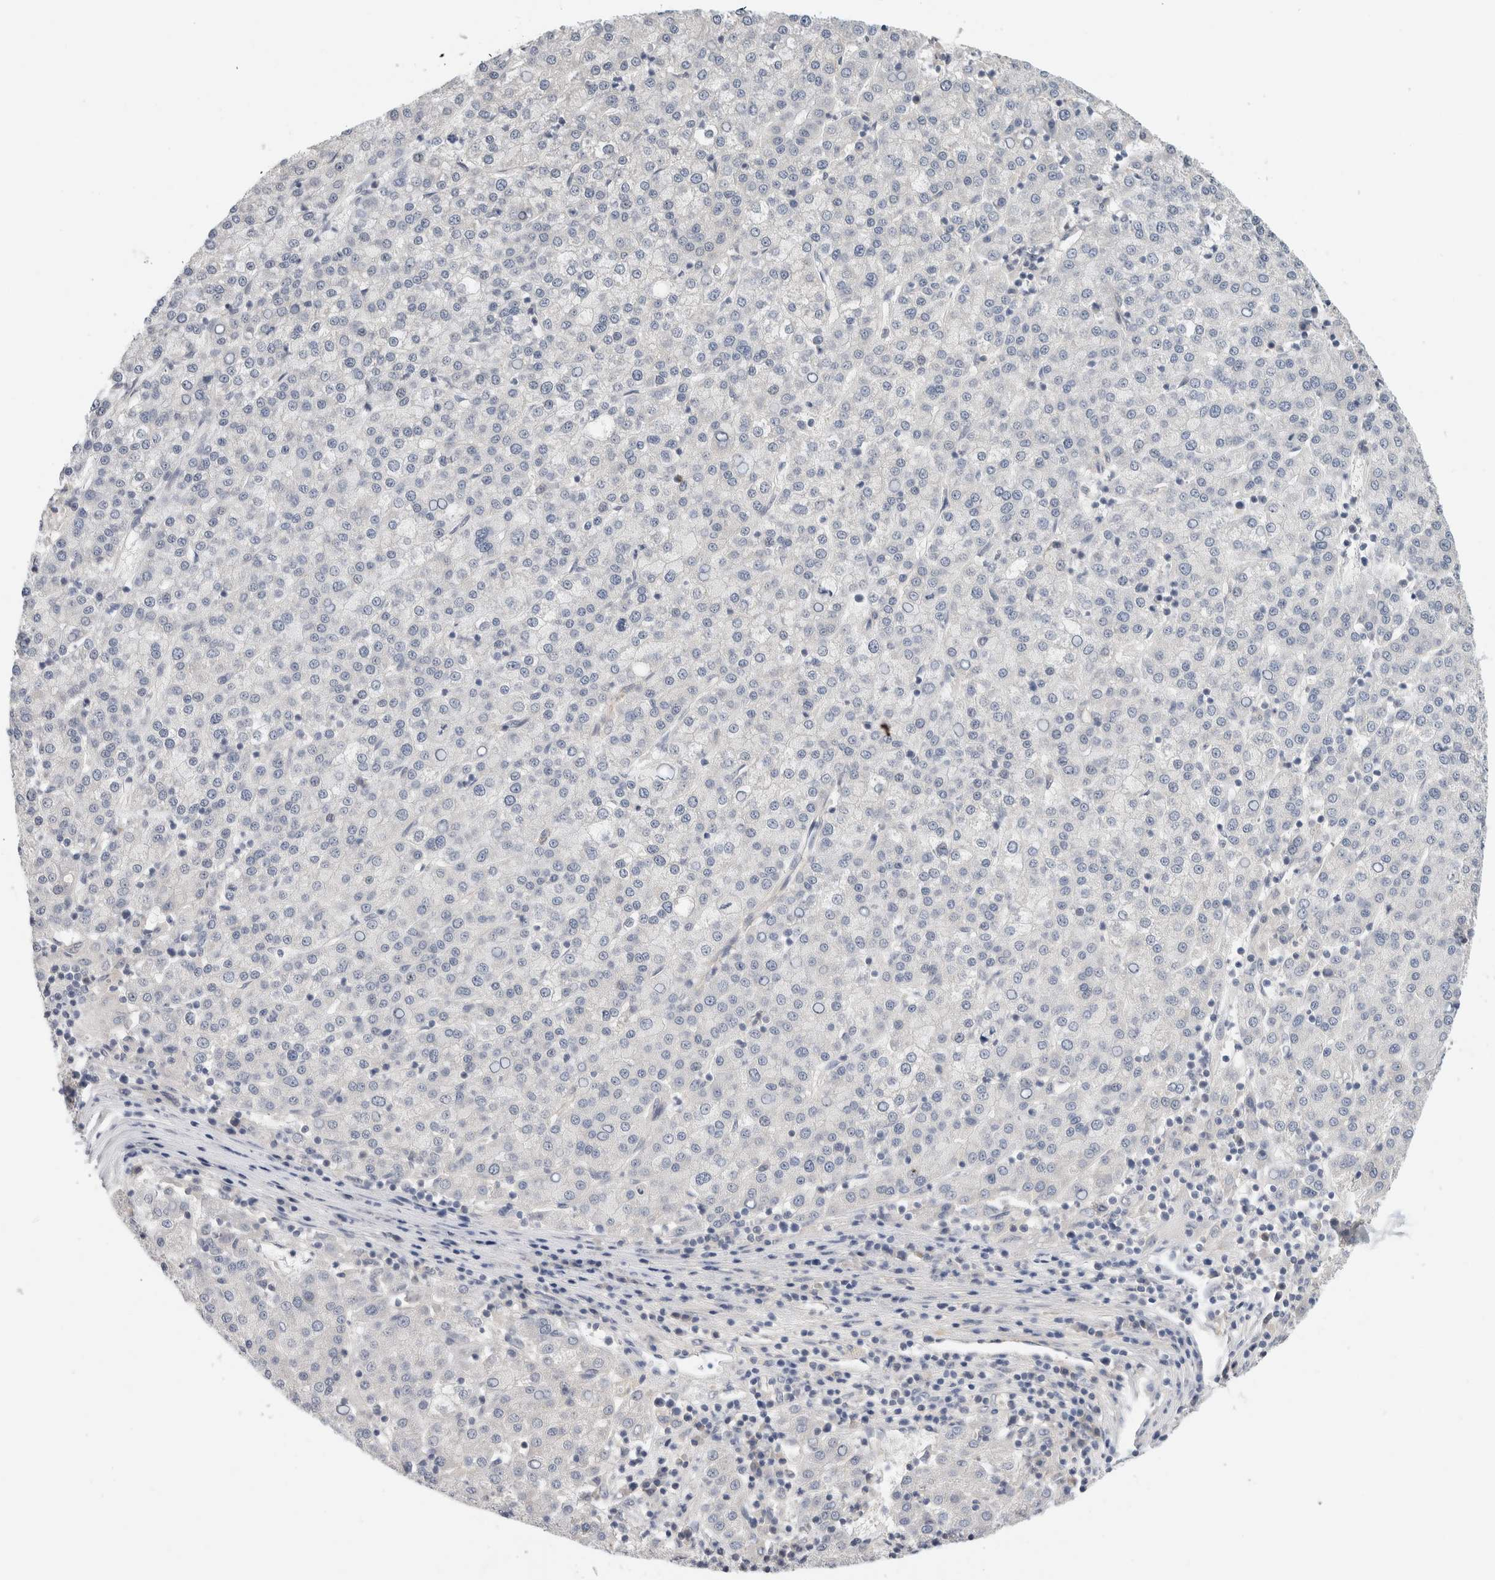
{"staining": {"intensity": "negative", "quantity": "none", "location": "none"}, "tissue": "liver cancer", "cell_type": "Tumor cells", "image_type": "cancer", "snomed": [{"axis": "morphology", "description": "Carcinoma, Hepatocellular, NOS"}, {"axis": "topography", "description": "Liver"}], "caption": "Immunohistochemistry (IHC) micrograph of human hepatocellular carcinoma (liver) stained for a protein (brown), which exhibits no positivity in tumor cells.", "gene": "HCN3", "patient": {"sex": "female", "age": 58}}